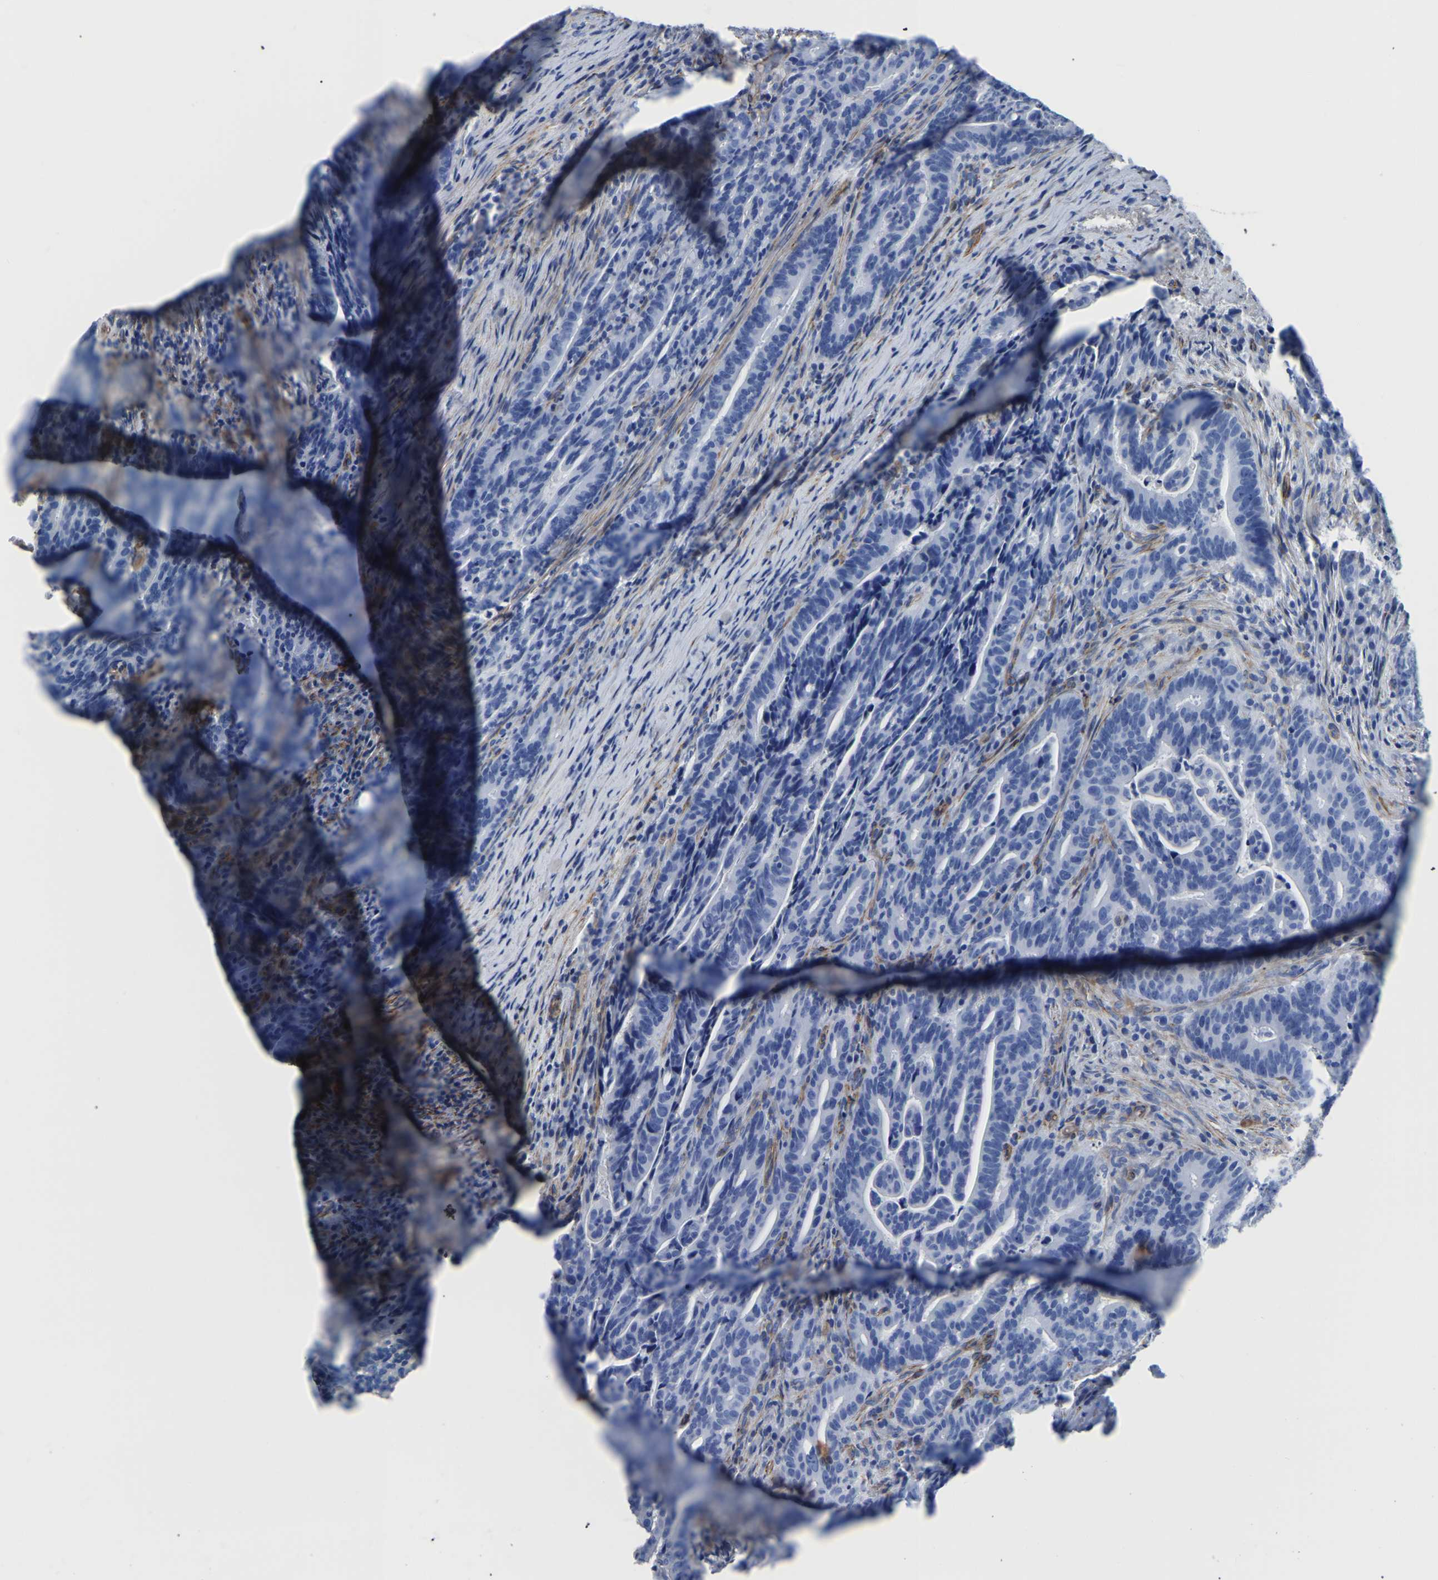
{"staining": {"intensity": "negative", "quantity": "none", "location": "none"}, "tissue": "colorectal cancer", "cell_type": "Tumor cells", "image_type": "cancer", "snomed": [{"axis": "morphology", "description": "Adenocarcinoma, NOS"}, {"axis": "topography", "description": "Colon"}], "caption": "Protein analysis of colorectal cancer (adenocarcinoma) shows no significant staining in tumor cells. The staining was performed using DAB to visualize the protein expression in brown, while the nuclei were stained in blue with hematoxylin (Magnification: 20x).", "gene": "SLC45A3", "patient": {"sex": "female", "age": 66}}